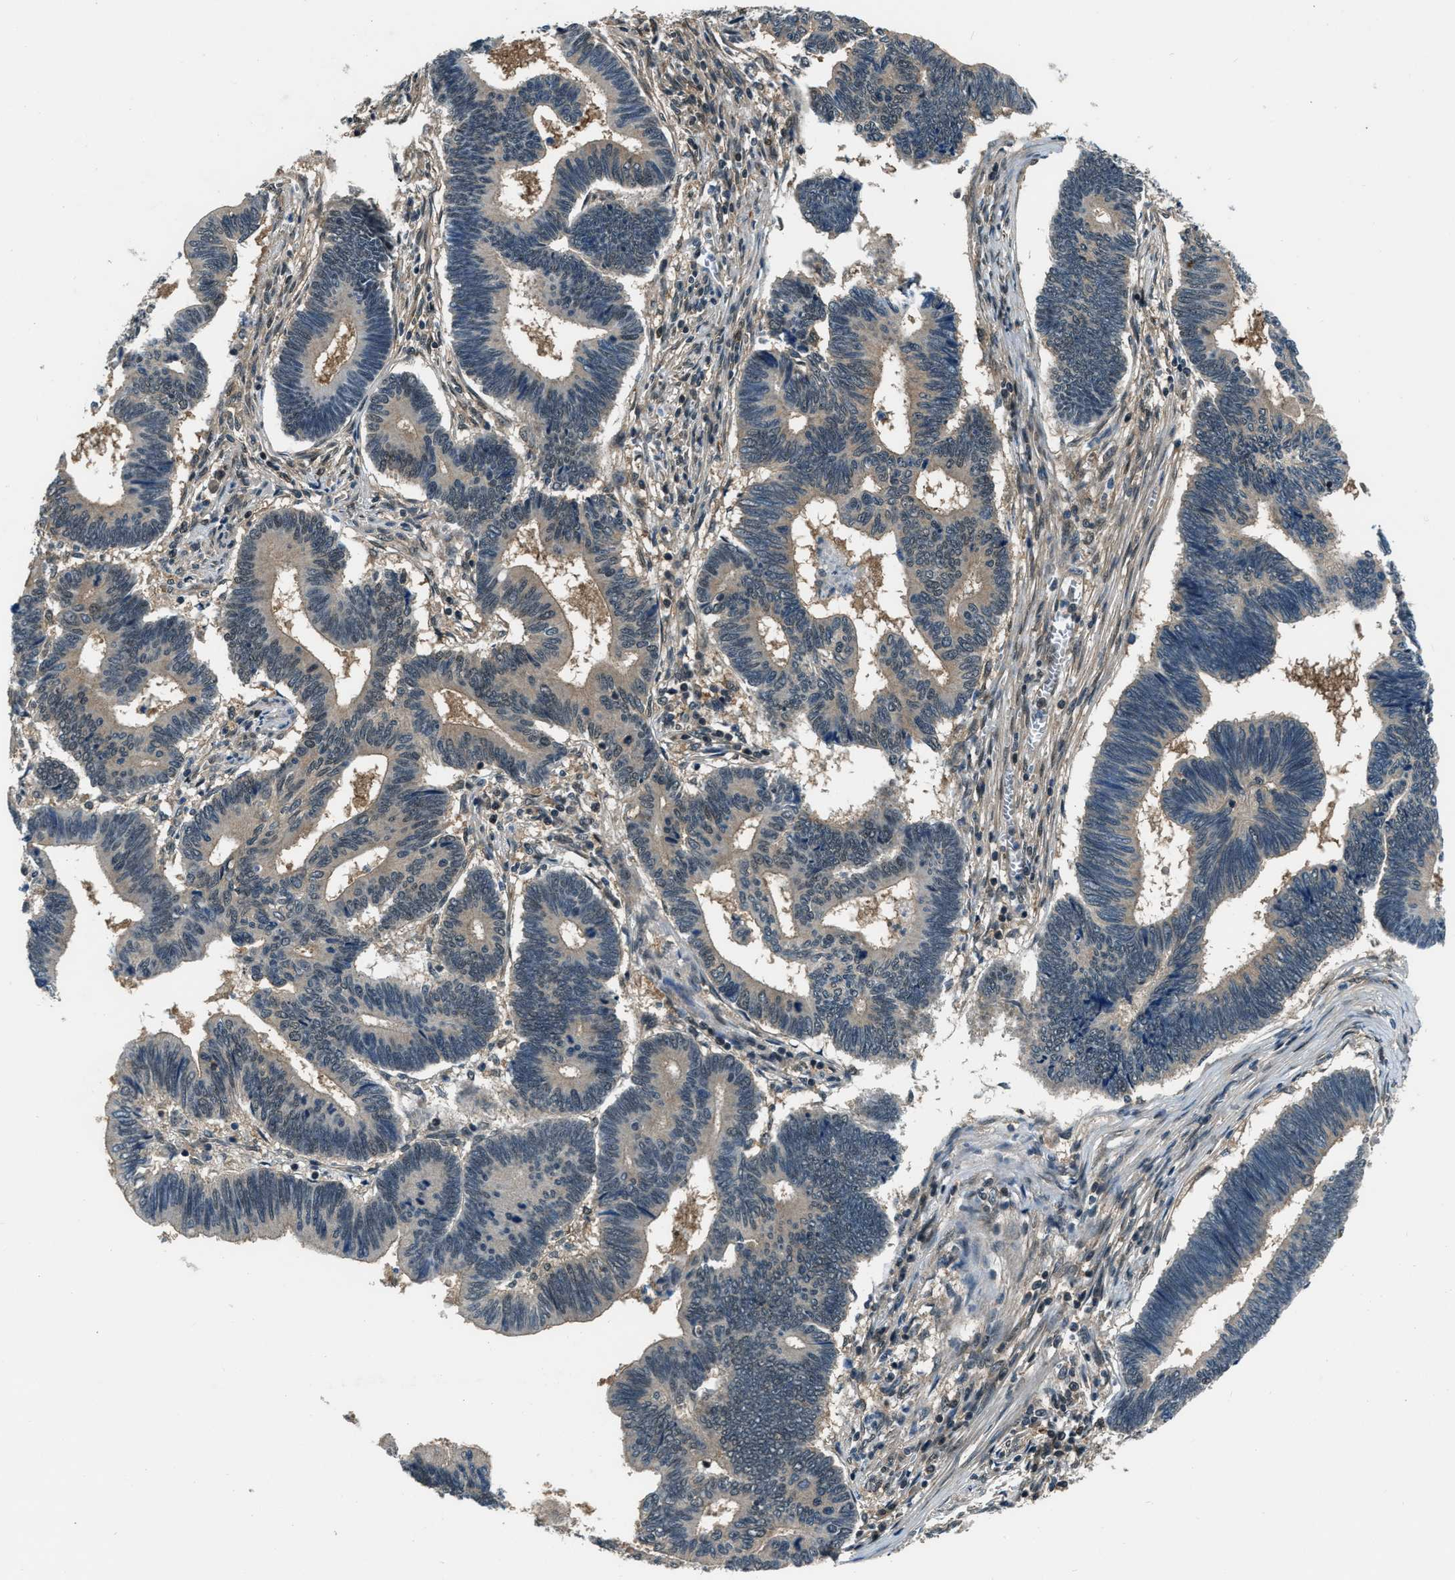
{"staining": {"intensity": "moderate", "quantity": "25%-75%", "location": "cytoplasmic/membranous"}, "tissue": "pancreatic cancer", "cell_type": "Tumor cells", "image_type": "cancer", "snomed": [{"axis": "morphology", "description": "Adenocarcinoma, NOS"}, {"axis": "topography", "description": "Pancreas"}], "caption": "High-power microscopy captured an immunohistochemistry (IHC) histopathology image of pancreatic cancer (adenocarcinoma), revealing moderate cytoplasmic/membranous expression in about 25%-75% of tumor cells.", "gene": "NUDCD3", "patient": {"sex": "female", "age": 70}}